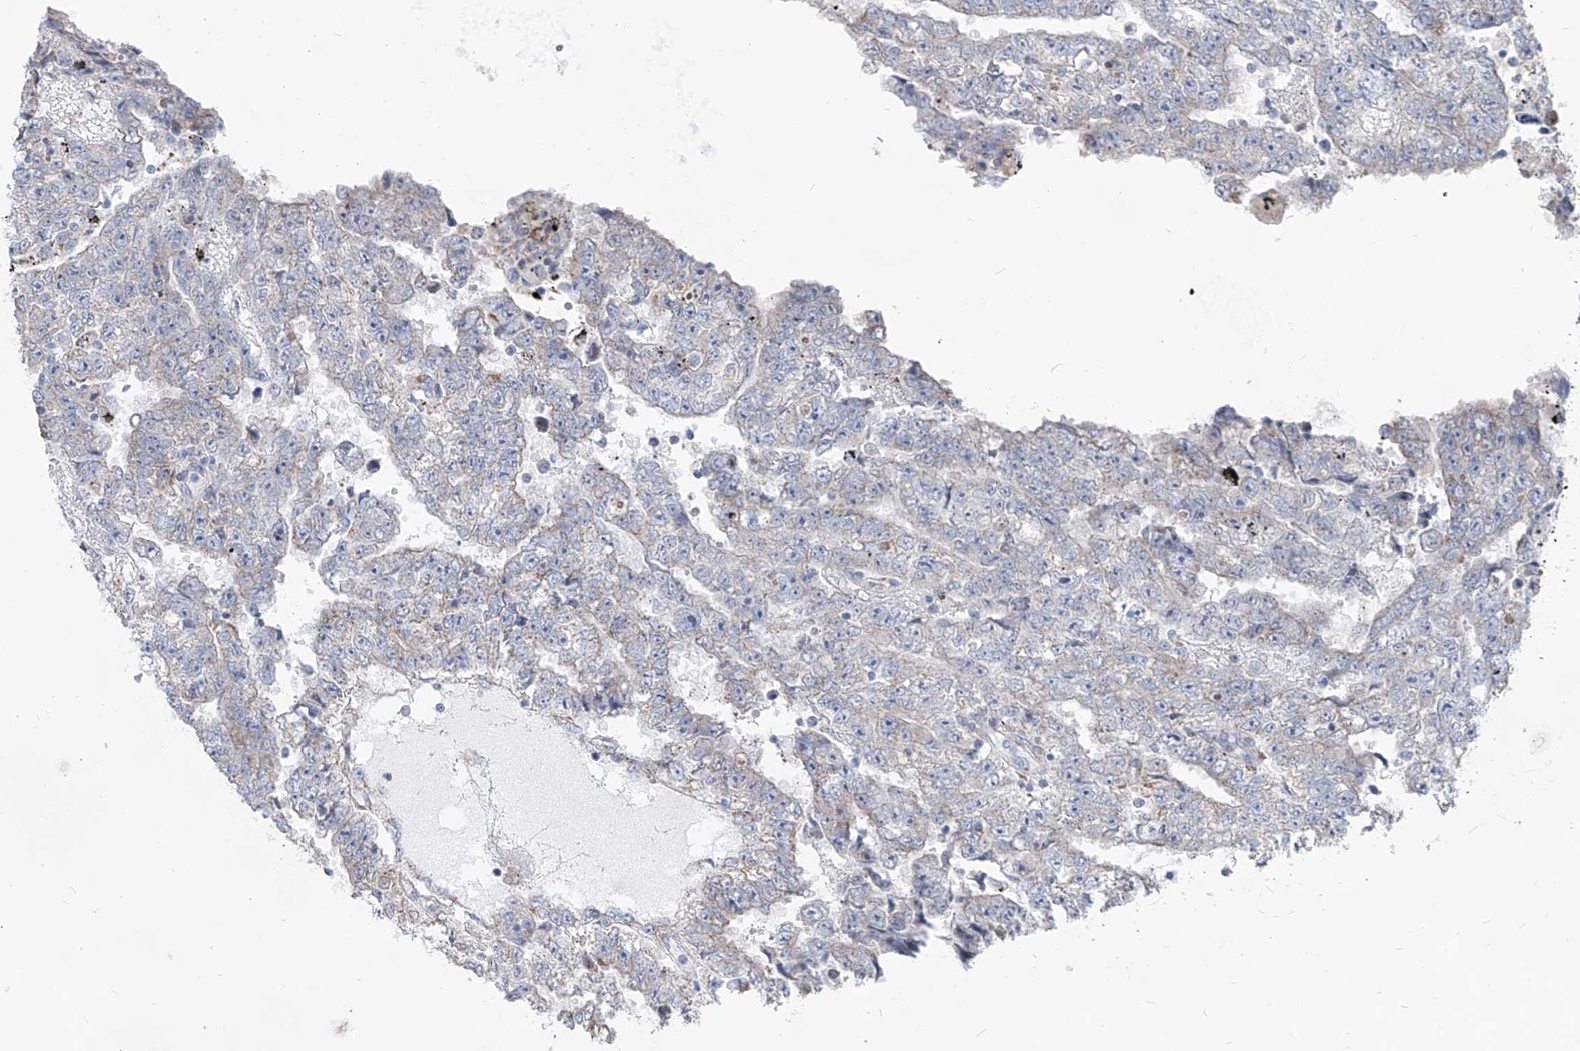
{"staining": {"intensity": "negative", "quantity": "none", "location": "none"}, "tissue": "testis cancer", "cell_type": "Tumor cells", "image_type": "cancer", "snomed": [{"axis": "morphology", "description": "Carcinoma, Embryonal, NOS"}, {"axis": "topography", "description": "Testis"}], "caption": "DAB (3,3'-diaminobenzidine) immunohistochemical staining of human testis cancer (embryonal carcinoma) reveals no significant staining in tumor cells.", "gene": "AGPS", "patient": {"sex": "male", "age": 25}}